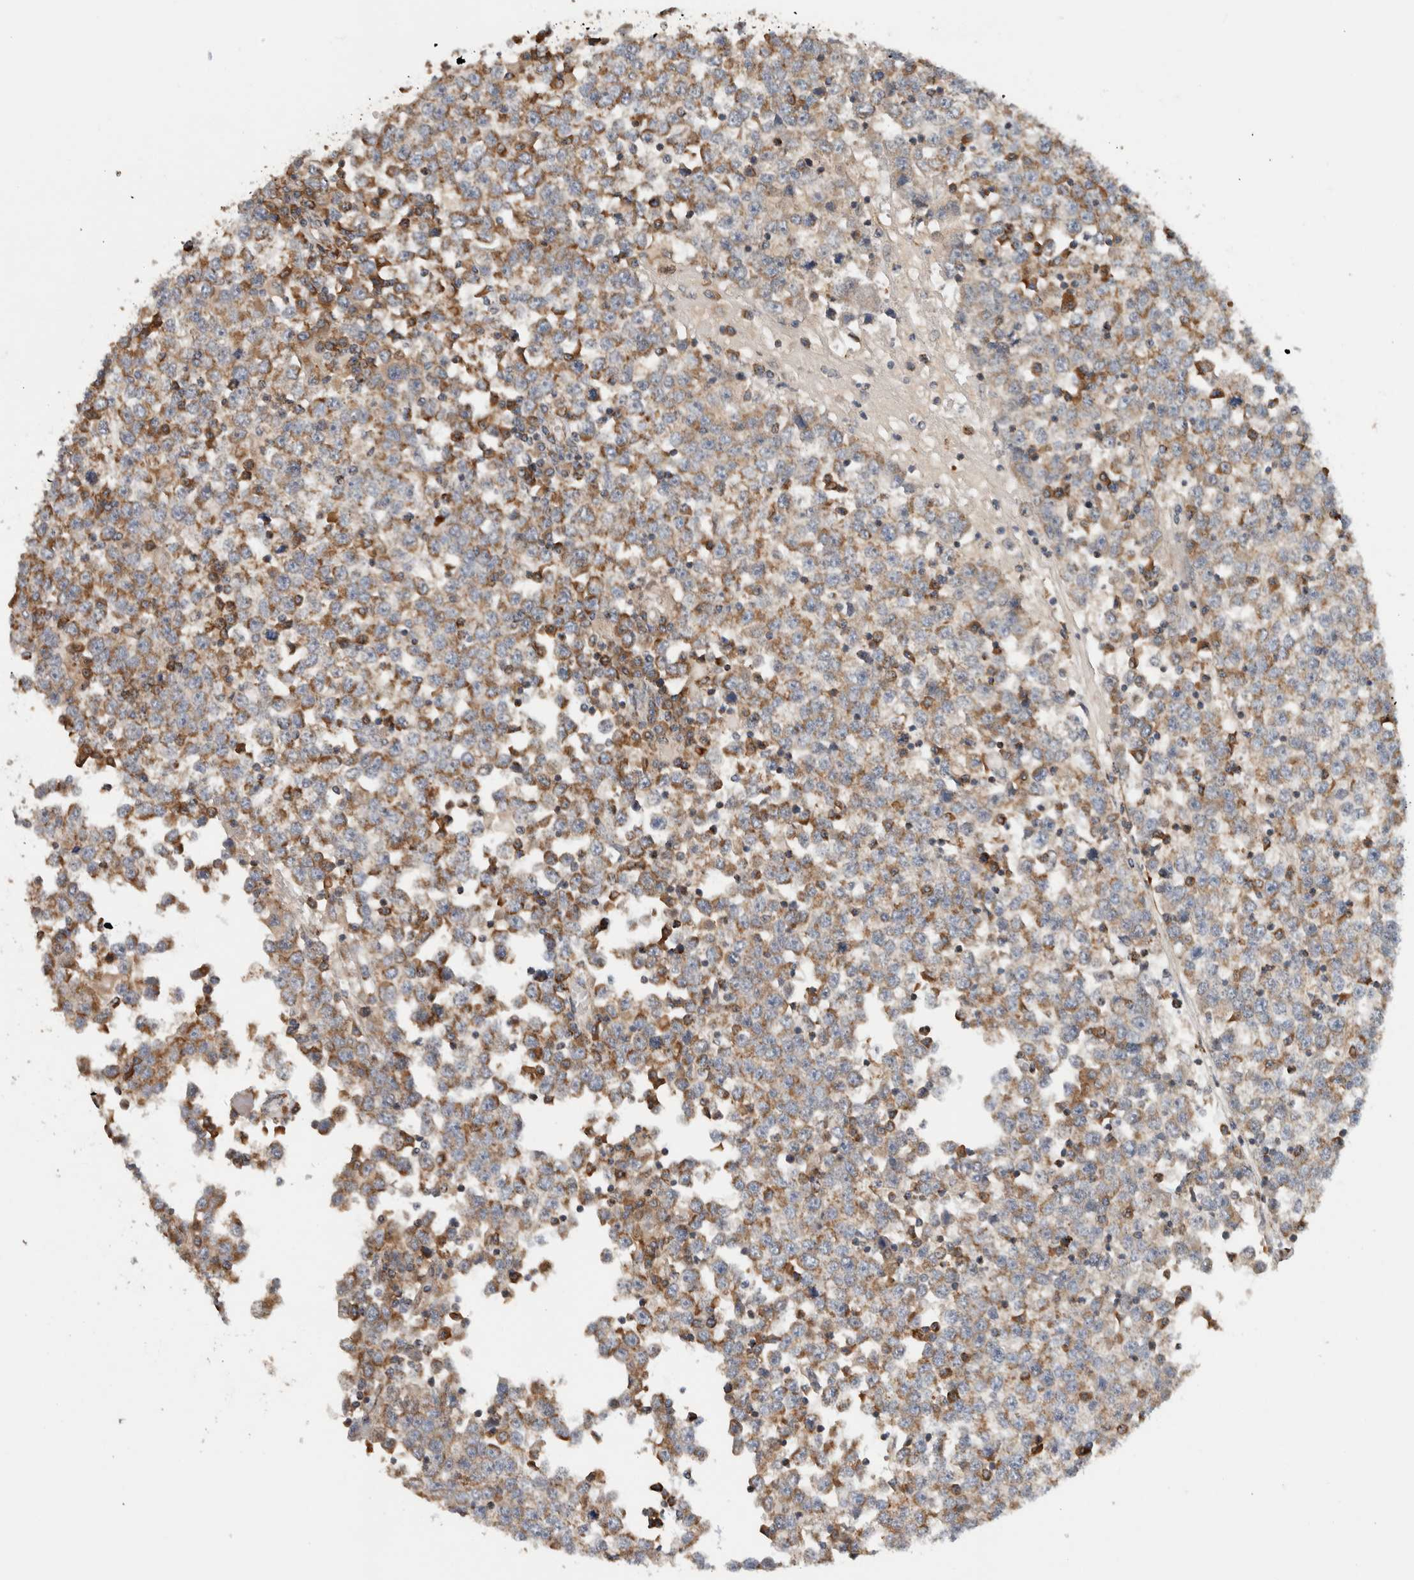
{"staining": {"intensity": "moderate", "quantity": "25%-75%", "location": "cytoplasmic/membranous"}, "tissue": "testis cancer", "cell_type": "Tumor cells", "image_type": "cancer", "snomed": [{"axis": "morphology", "description": "Seminoma, NOS"}, {"axis": "topography", "description": "Testis"}], "caption": "Immunohistochemistry (IHC) (DAB) staining of human testis cancer displays moderate cytoplasmic/membranous protein staining in about 25%-75% of tumor cells. The staining is performed using DAB (3,3'-diaminobenzidine) brown chromogen to label protein expression. The nuclei are counter-stained blue using hematoxylin.", "gene": "AMPD1", "patient": {"sex": "male", "age": 65}}